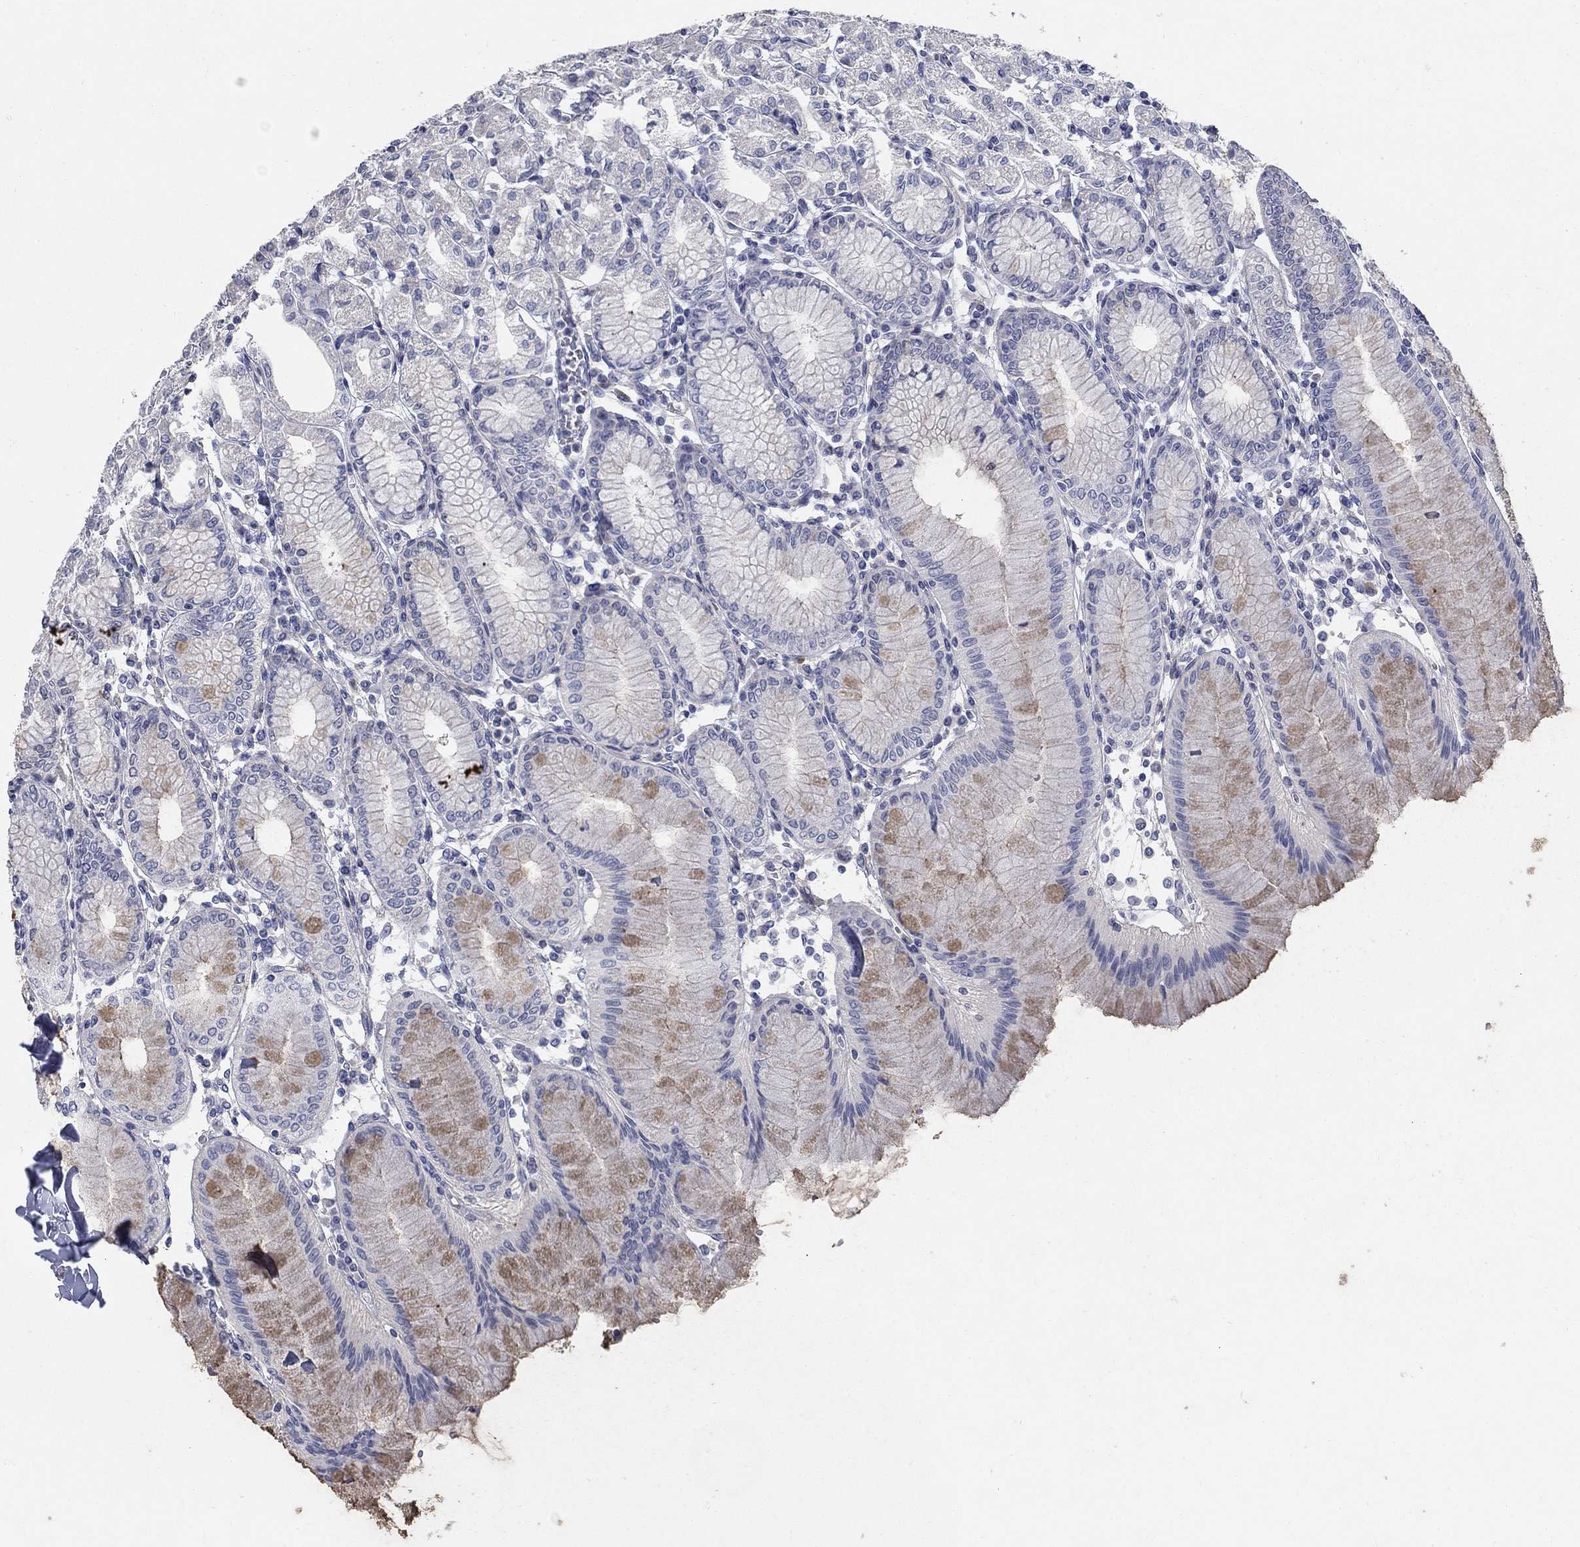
{"staining": {"intensity": "weak", "quantity": "<25%", "location": "cytoplasmic/membranous"}, "tissue": "stomach", "cell_type": "Glandular cells", "image_type": "normal", "snomed": [{"axis": "morphology", "description": "Normal tissue, NOS"}, {"axis": "topography", "description": "Skeletal muscle"}, {"axis": "topography", "description": "Stomach"}], "caption": "An IHC image of unremarkable stomach is shown. There is no staining in glandular cells of stomach.", "gene": "DNER", "patient": {"sex": "female", "age": 57}}